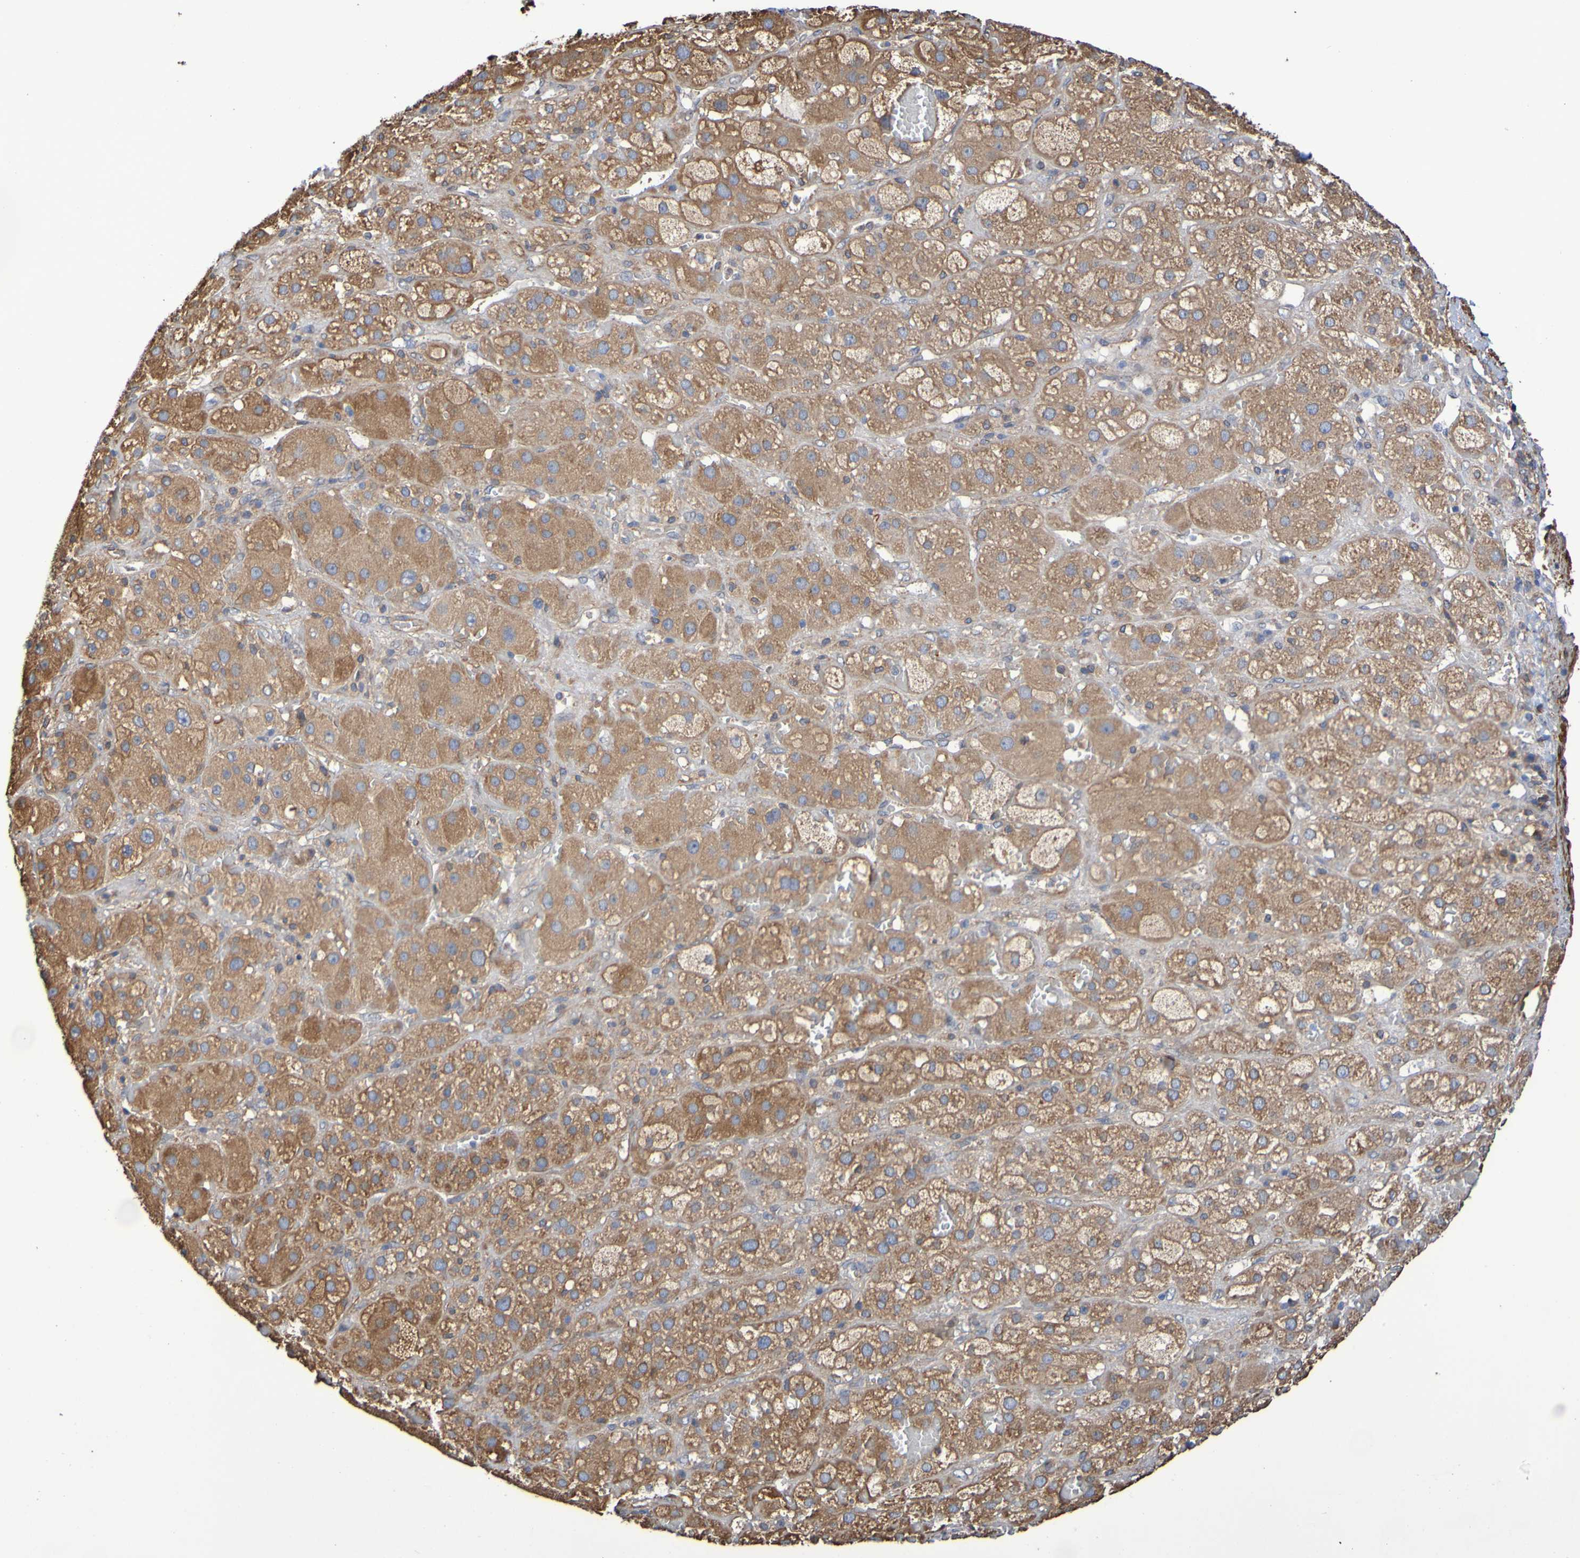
{"staining": {"intensity": "moderate", "quantity": ">75%", "location": "cytoplasmic/membranous"}, "tissue": "adrenal gland", "cell_type": "Glandular cells", "image_type": "normal", "snomed": [{"axis": "morphology", "description": "Normal tissue, NOS"}, {"axis": "topography", "description": "Adrenal gland"}], "caption": "This is an image of immunohistochemistry (IHC) staining of normal adrenal gland, which shows moderate positivity in the cytoplasmic/membranous of glandular cells.", "gene": "RAB11A", "patient": {"sex": "female", "age": 47}}